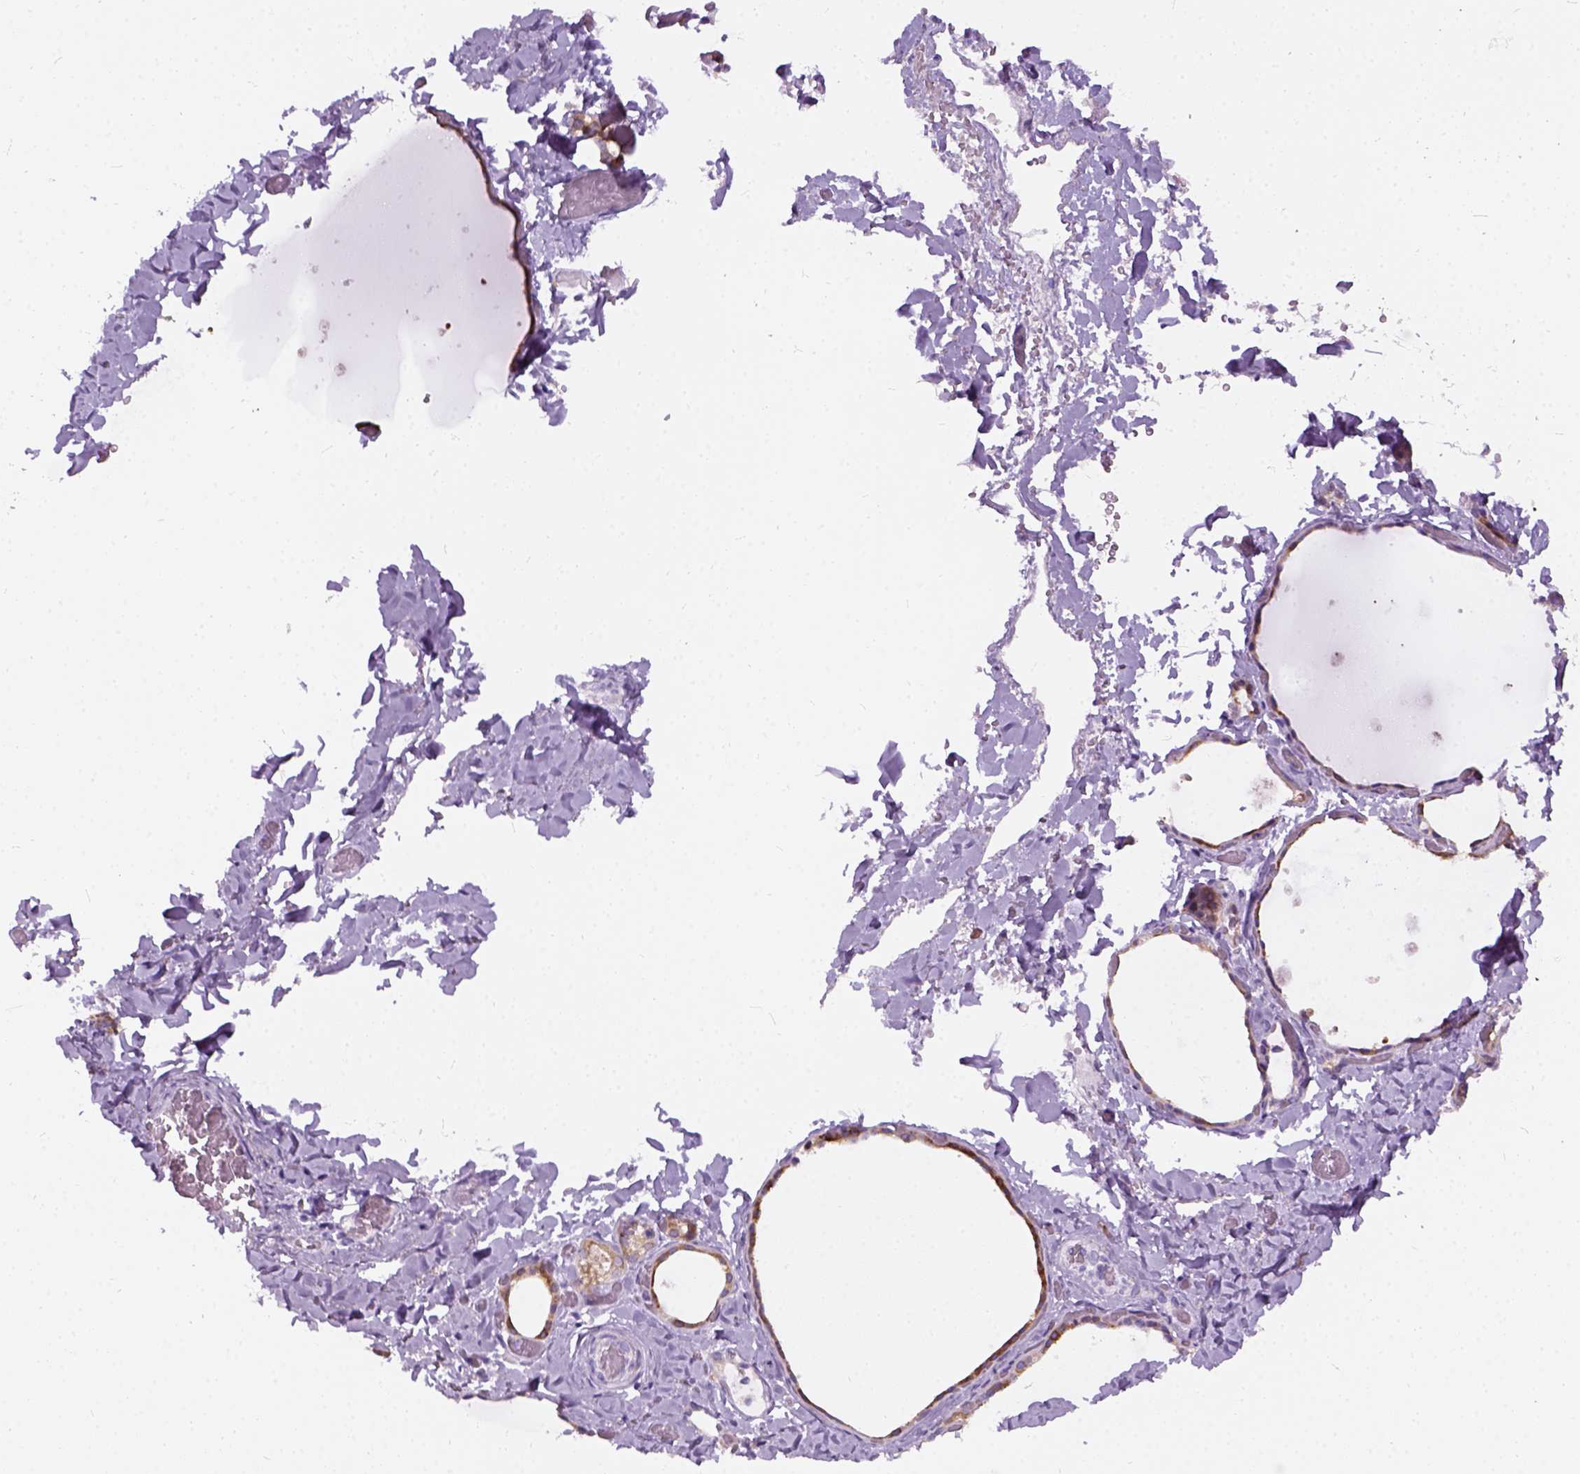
{"staining": {"intensity": "moderate", "quantity": ">75%", "location": "cytoplasmic/membranous"}, "tissue": "thyroid gland", "cell_type": "Glandular cells", "image_type": "normal", "snomed": [{"axis": "morphology", "description": "Normal tissue, NOS"}, {"axis": "topography", "description": "Thyroid gland"}], "caption": "IHC staining of normal thyroid gland, which displays medium levels of moderate cytoplasmic/membranous staining in approximately >75% of glandular cells indicating moderate cytoplasmic/membranous protein positivity. The staining was performed using DAB (brown) for protein detection and nuclei were counterstained in hematoxylin (blue).", "gene": "AXDND1", "patient": {"sex": "female", "age": 56}}